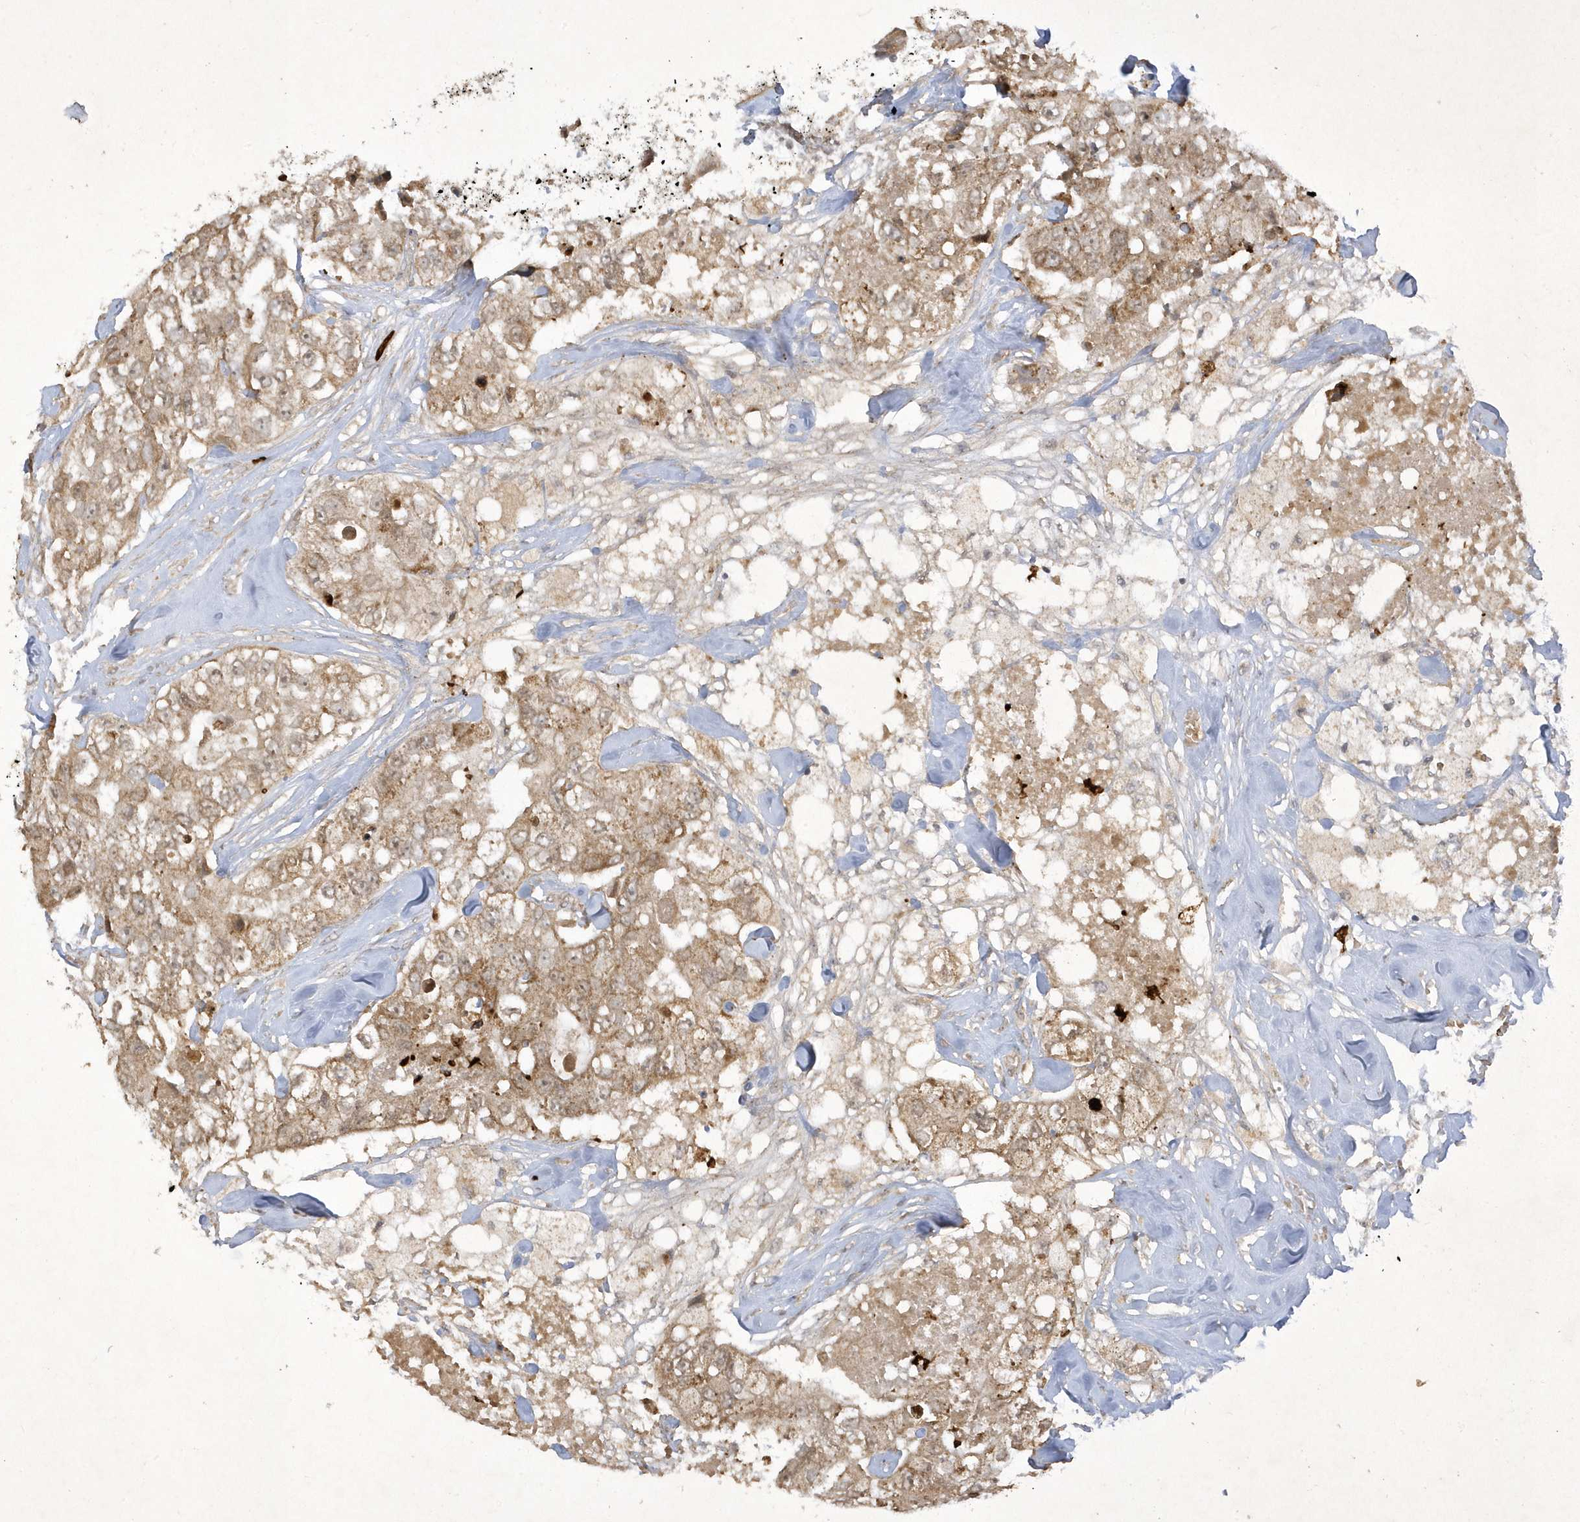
{"staining": {"intensity": "weak", "quantity": ">75%", "location": "cytoplasmic/membranous"}, "tissue": "breast cancer", "cell_type": "Tumor cells", "image_type": "cancer", "snomed": [{"axis": "morphology", "description": "Duct carcinoma"}, {"axis": "topography", "description": "Breast"}], "caption": "Immunohistochemistry histopathology image of neoplastic tissue: human infiltrating ductal carcinoma (breast) stained using immunohistochemistry (IHC) reveals low levels of weak protein expression localized specifically in the cytoplasmic/membranous of tumor cells, appearing as a cytoplasmic/membranous brown color.", "gene": "ZNF213", "patient": {"sex": "female", "age": 62}}